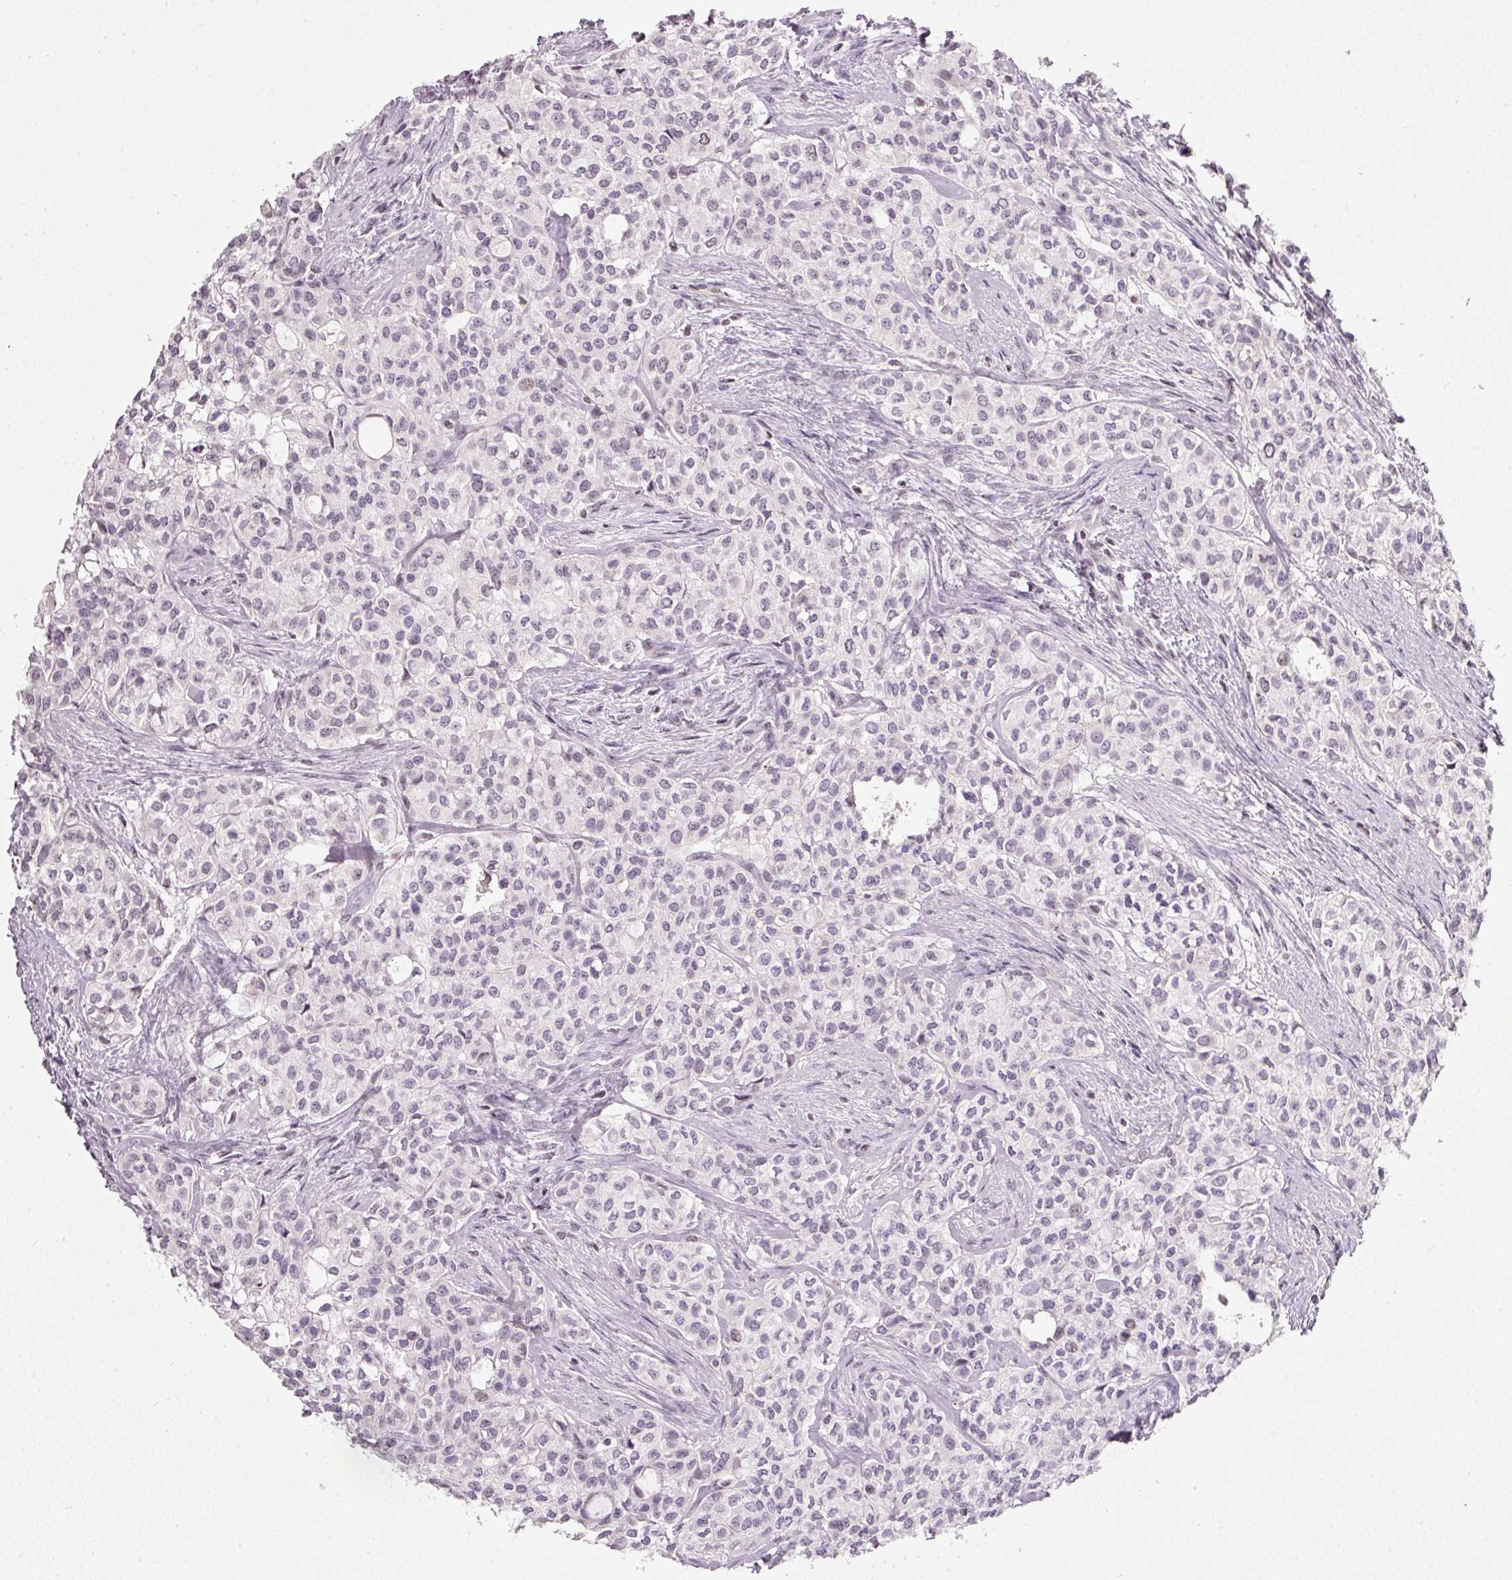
{"staining": {"intensity": "weak", "quantity": "<25%", "location": "nuclear"}, "tissue": "head and neck cancer", "cell_type": "Tumor cells", "image_type": "cancer", "snomed": [{"axis": "morphology", "description": "Adenocarcinoma, NOS"}, {"axis": "topography", "description": "Head-Neck"}], "caption": "A high-resolution image shows IHC staining of head and neck cancer (adenocarcinoma), which reveals no significant expression in tumor cells.", "gene": "NRDE2", "patient": {"sex": "male", "age": 81}}